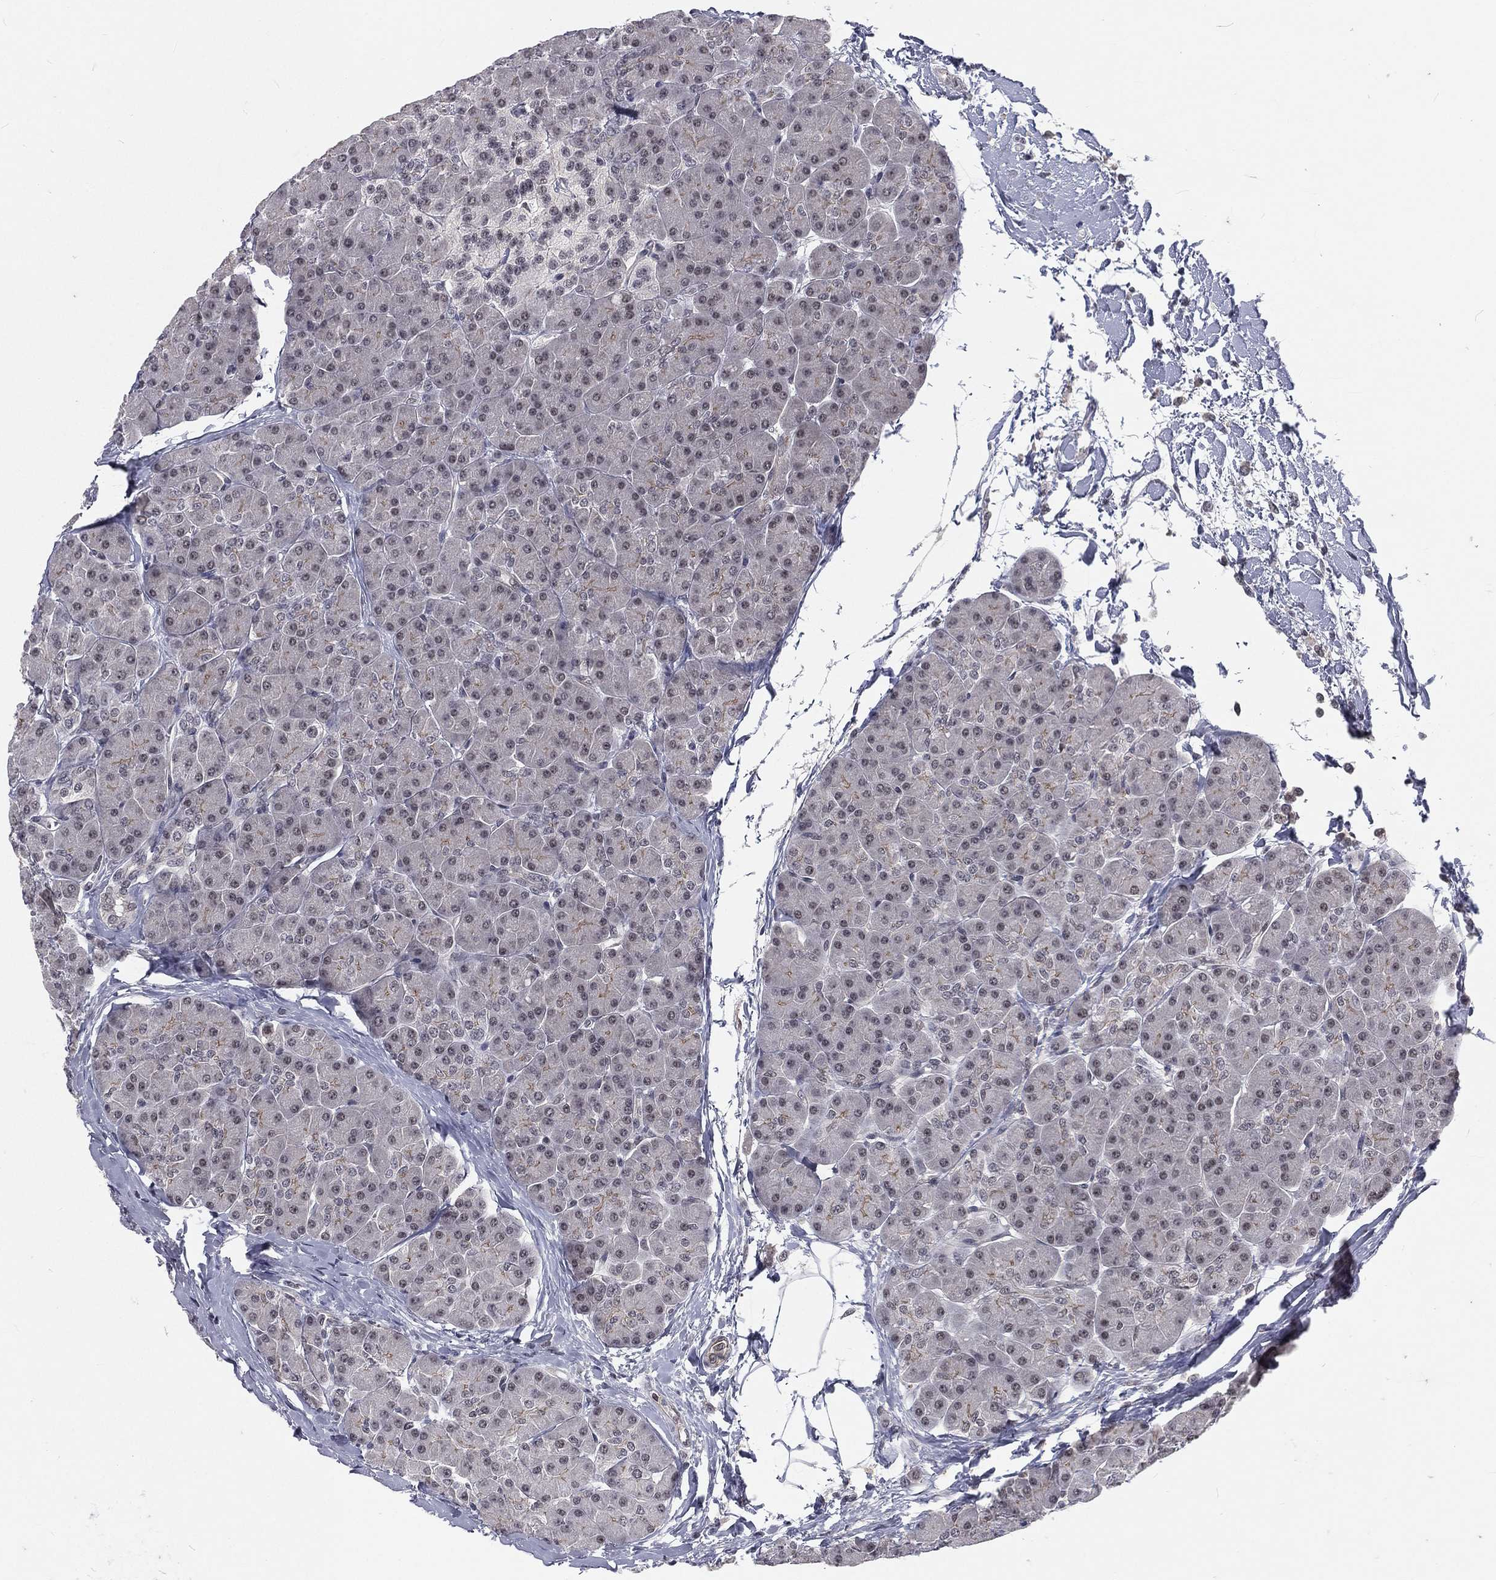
{"staining": {"intensity": "moderate", "quantity": "<25%", "location": "cytoplasmic/membranous"}, "tissue": "pancreas", "cell_type": "Exocrine glandular cells", "image_type": "normal", "snomed": [{"axis": "morphology", "description": "Normal tissue, NOS"}, {"axis": "topography", "description": "Pancreas"}], "caption": "This micrograph demonstrates IHC staining of unremarkable human pancreas, with low moderate cytoplasmic/membranous staining in about <25% of exocrine glandular cells.", "gene": "MORC2", "patient": {"sex": "female", "age": 44}}